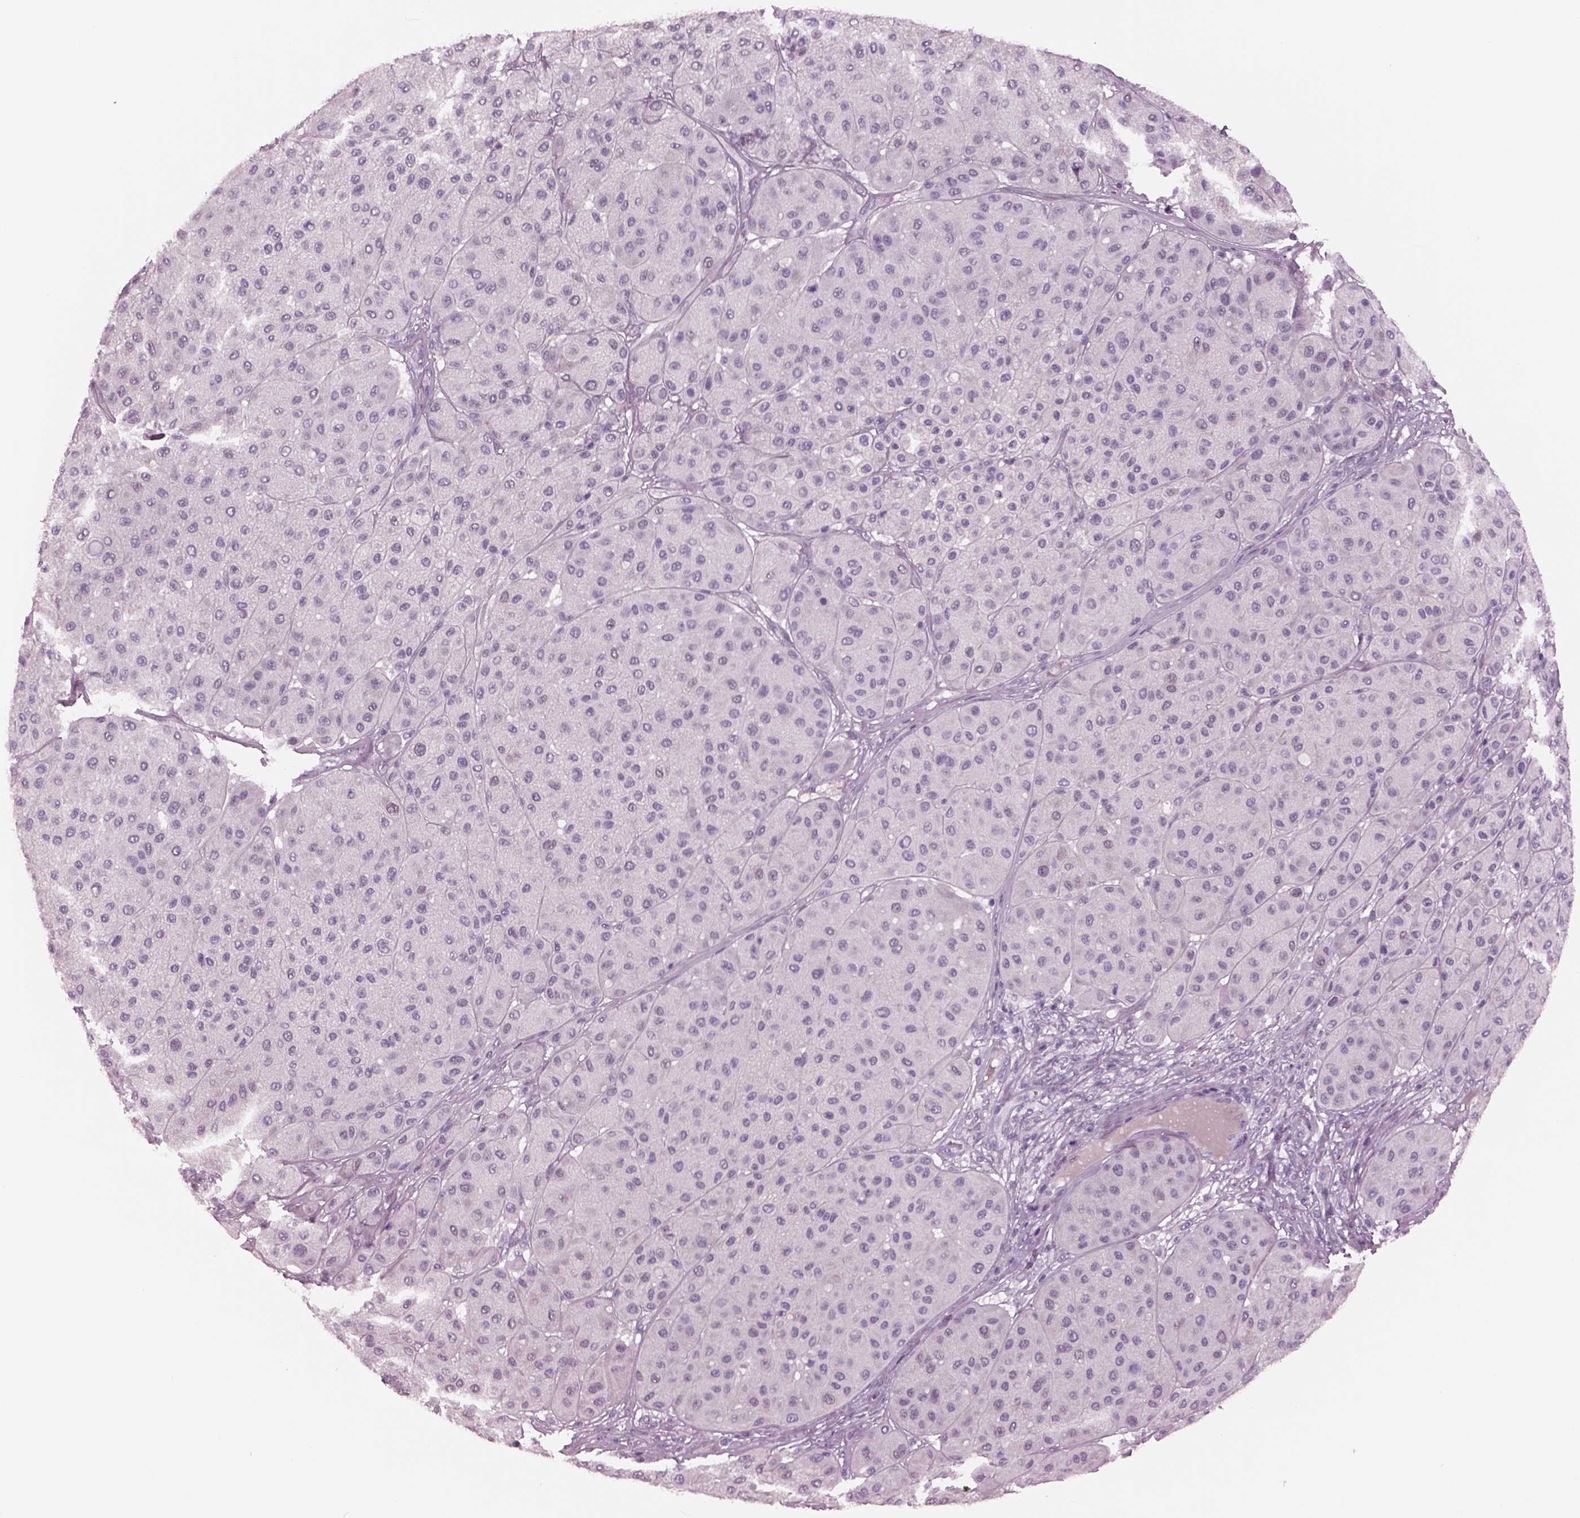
{"staining": {"intensity": "negative", "quantity": "none", "location": "none"}, "tissue": "melanoma", "cell_type": "Tumor cells", "image_type": "cancer", "snomed": [{"axis": "morphology", "description": "Malignant melanoma, Metastatic site"}, {"axis": "topography", "description": "Smooth muscle"}], "caption": "There is no significant positivity in tumor cells of melanoma.", "gene": "CYLC1", "patient": {"sex": "male", "age": 41}}